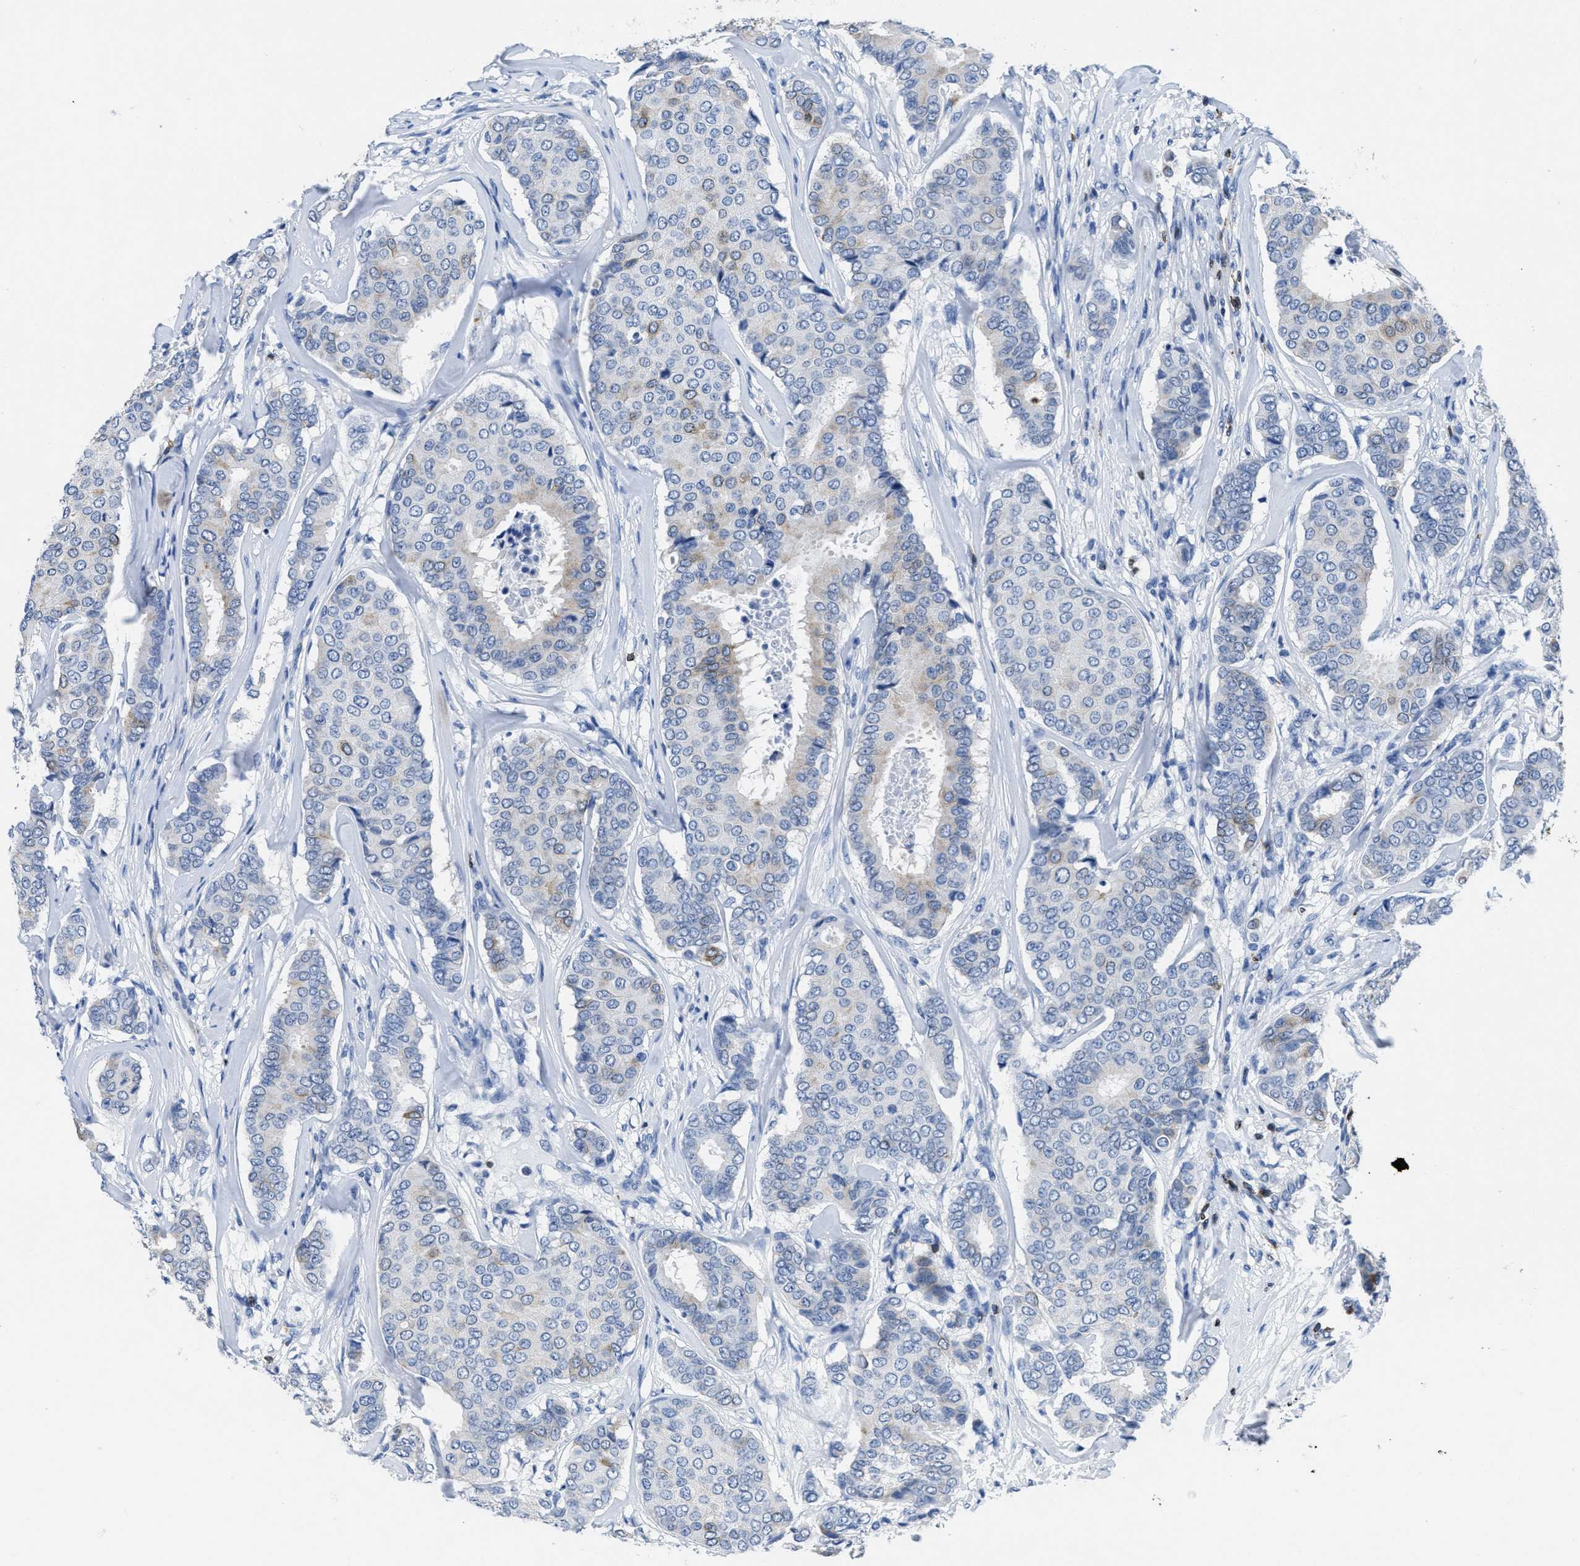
{"staining": {"intensity": "weak", "quantity": "<25%", "location": "cytoplasmic/membranous"}, "tissue": "breast cancer", "cell_type": "Tumor cells", "image_type": "cancer", "snomed": [{"axis": "morphology", "description": "Duct carcinoma"}, {"axis": "topography", "description": "Breast"}], "caption": "Immunohistochemistry image of breast cancer (invasive ductal carcinoma) stained for a protein (brown), which shows no positivity in tumor cells.", "gene": "ITGA3", "patient": {"sex": "female", "age": 75}}